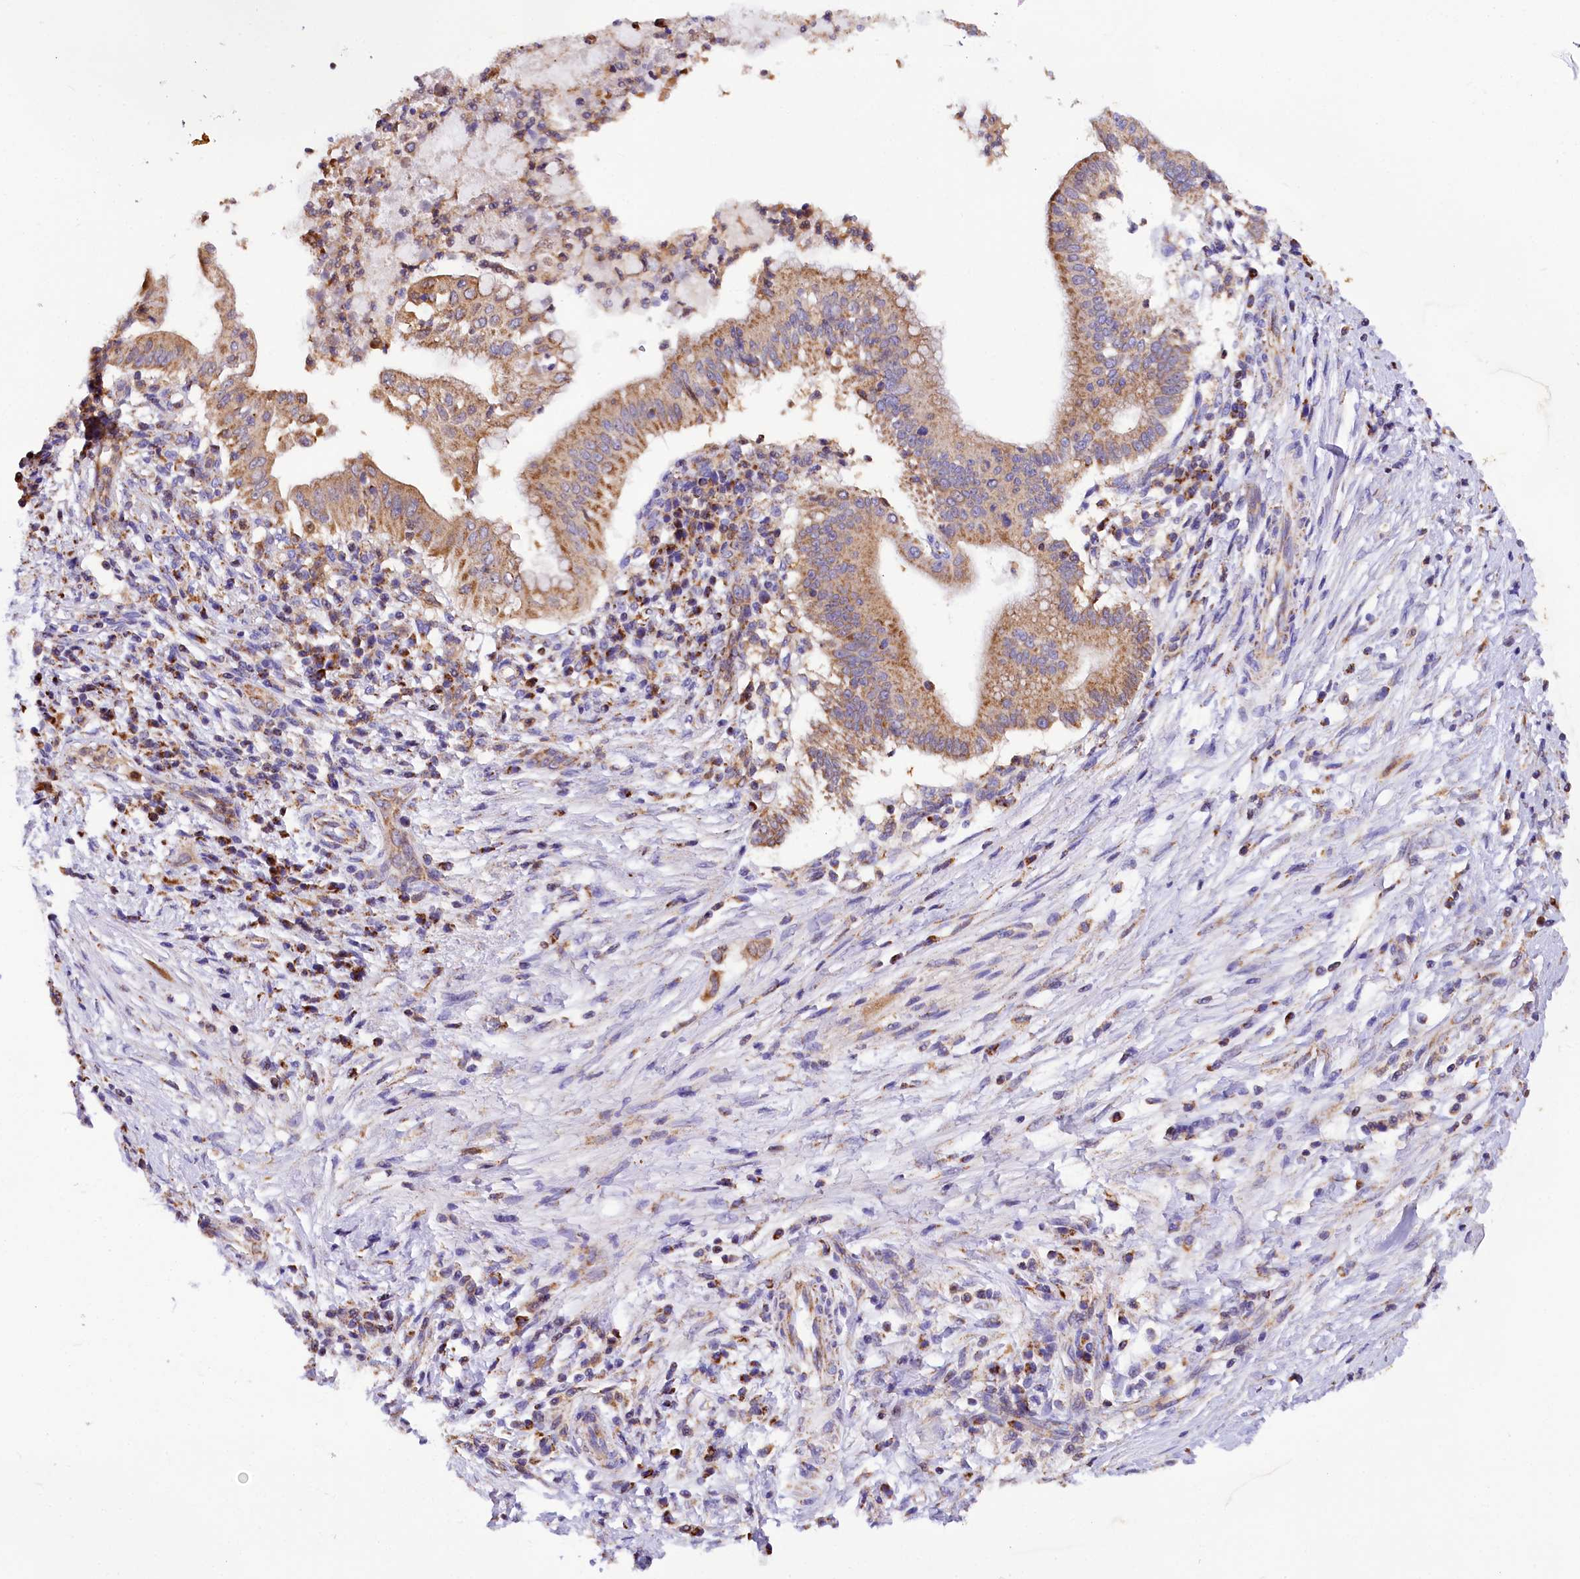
{"staining": {"intensity": "moderate", "quantity": ">75%", "location": "cytoplasmic/membranous"}, "tissue": "pancreatic cancer", "cell_type": "Tumor cells", "image_type": "cancer", "snomed": [{"axis": "morphology", "description": "Adenocarcinoma, NOS"}, {"axis": "topography", "description": "Pancreas"}], "caption": "Pancreatic adenocarcinoma stained with a brown dye shows moderate cytoplasmic/membranous positive staining in approximately >75% of tumor cells.", "gene": "TASOR2", "patient": {"sex": "male", "age": 68}}